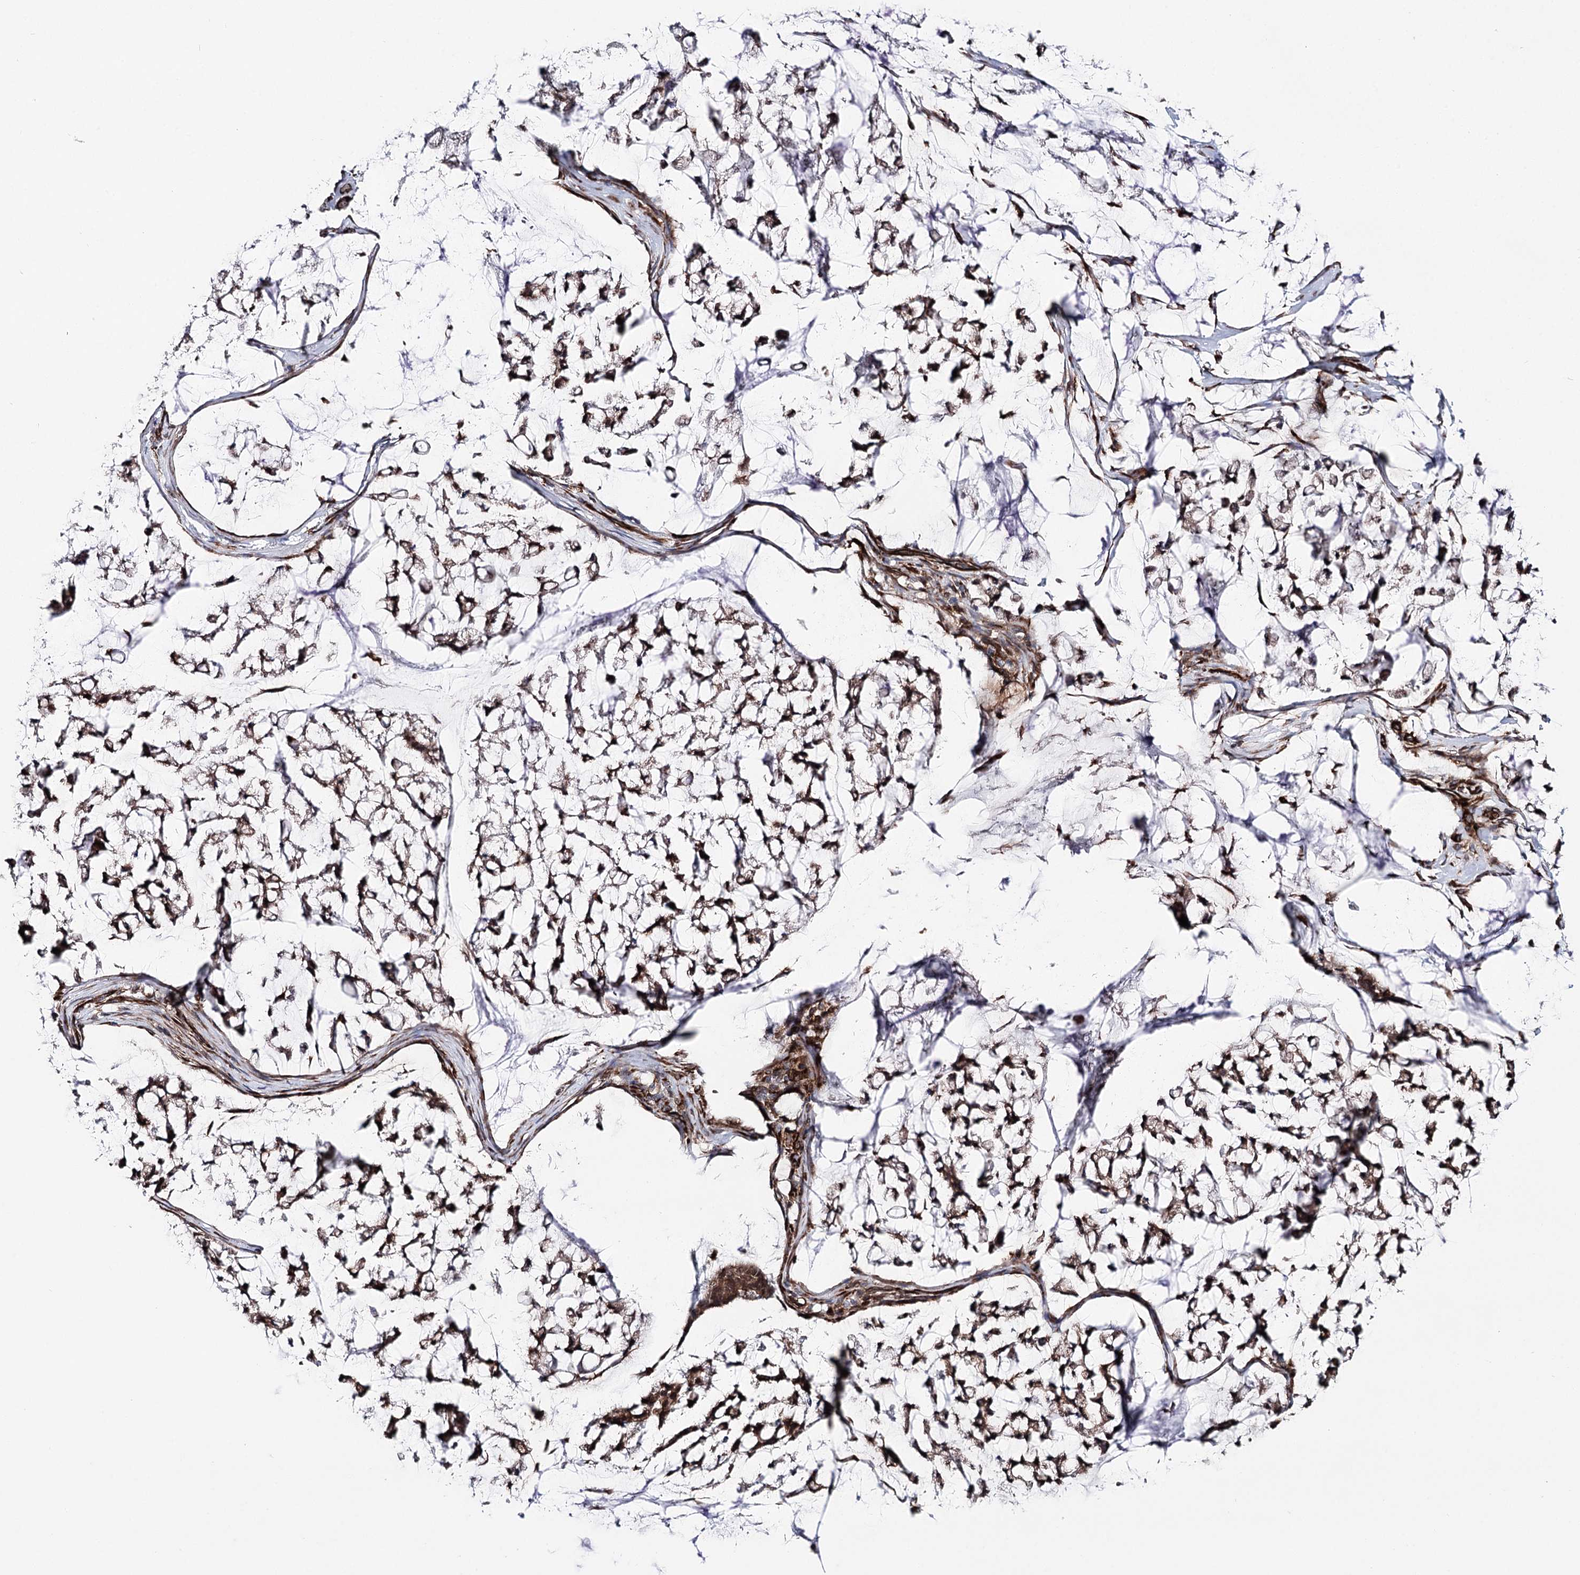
{"staining": {"intensity": "moderate", "quantity": ">75%", "location": "cytoplasmic/membranous"}, "tissue": "stomach cancer", "cell_type": "Tumor cells", "image_type": "cancer", "snomed": [{"axis": "morphology", "description": "Adenocarcinoma, NOS"}, {"axis": "topography", "description": "Stomach, lower"}], "caption": "DAB (3,3'-diaminobenzidine) immunohistochemical staining of human stomach cancer reveals moderate cytoplasmic/membranous protein staining in approximately >75% of tumor cells.", "gene": "MIB1", "patient": {"sex": "male", "age": 67}}